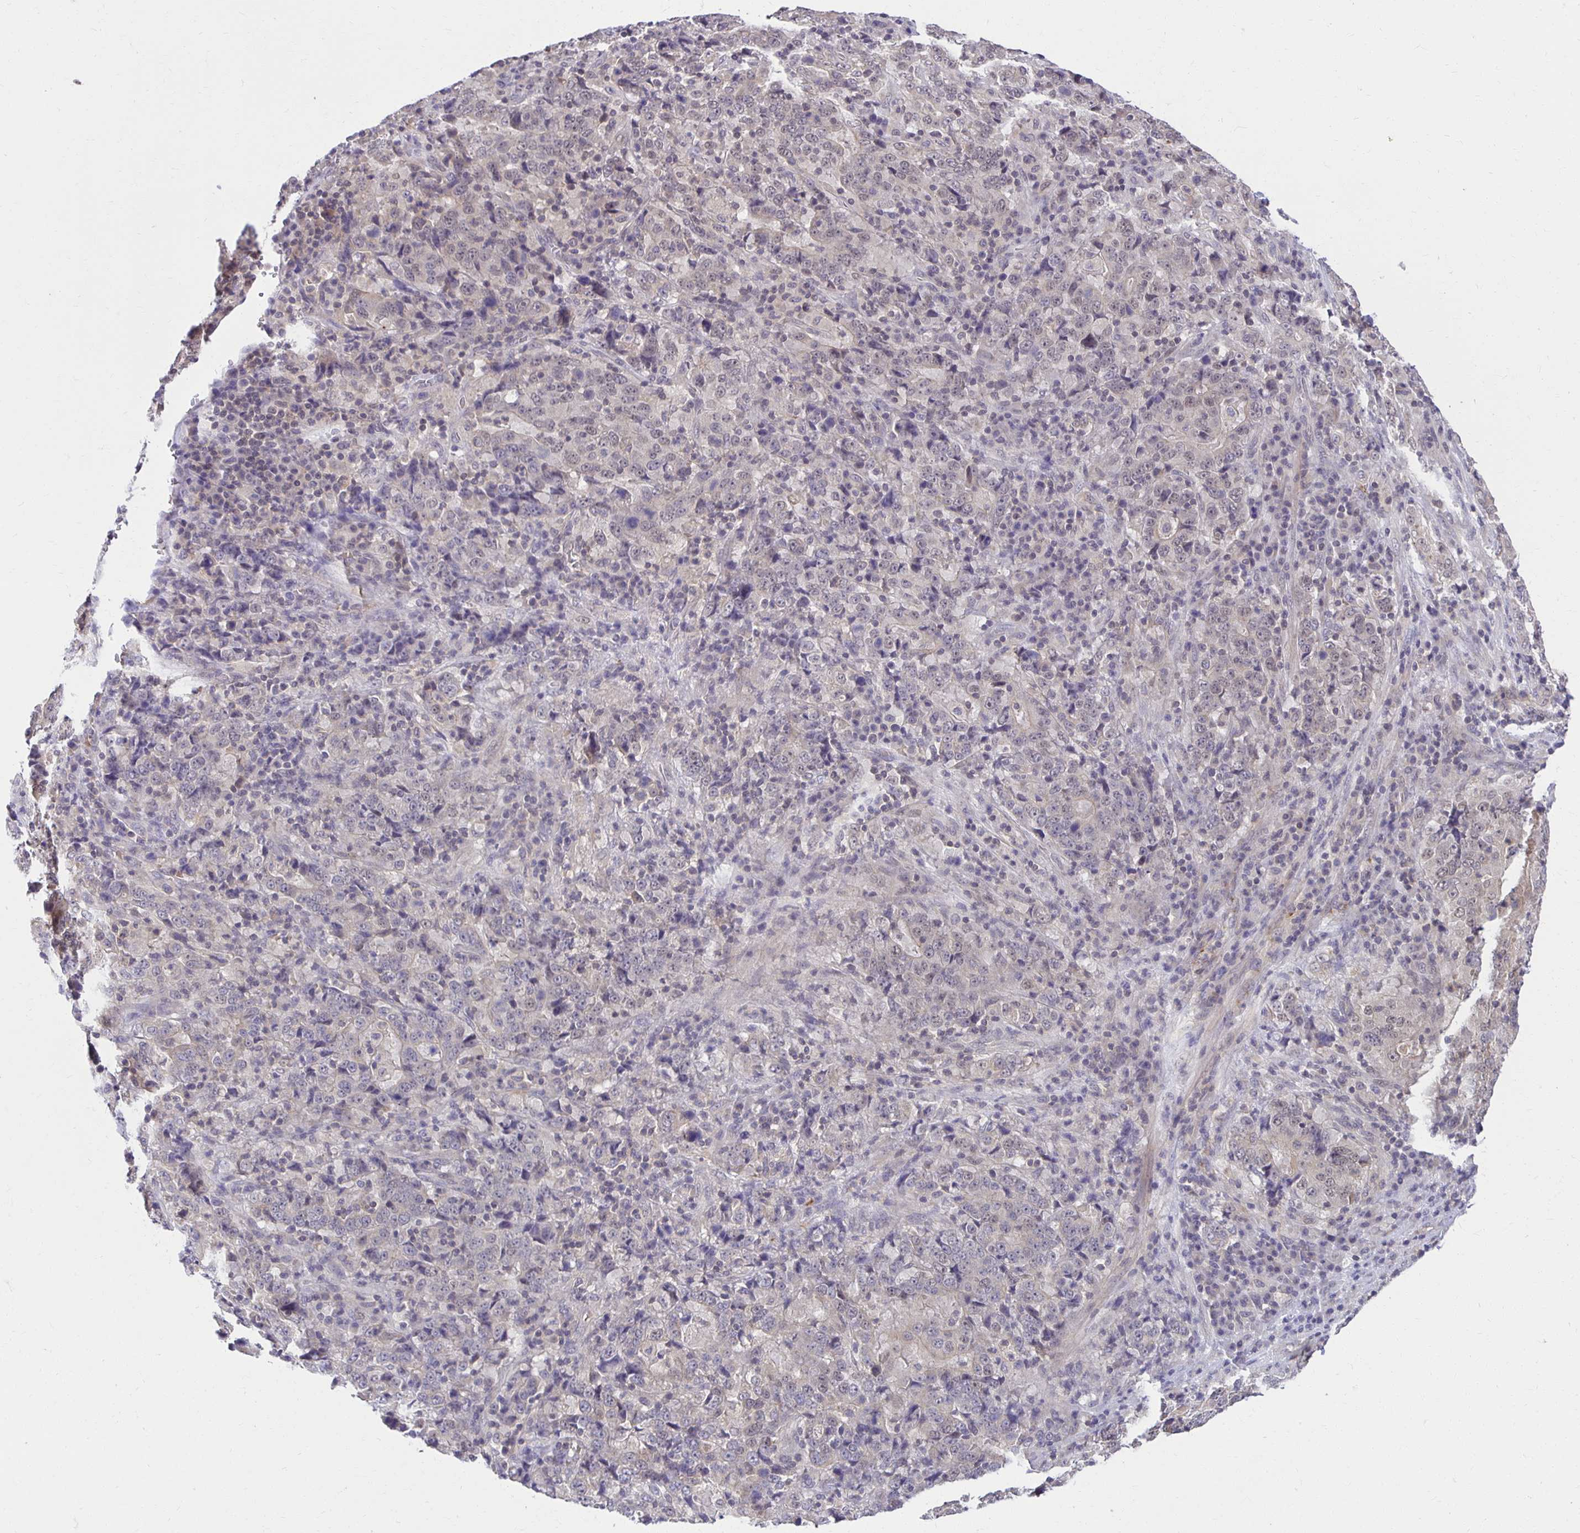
{"staining": {"intensity": "negative", "quantity": "none", "location": "none"}, "tissue": "stomach cancer", "cell_type": "Tumor cells", "image_type": "cancer", "snomed": [{"axis": "morphology", "description": "Normal tissue, NOS"}, {"axis": "morphology", "description": "Adenocarcinoma, NOS"}, {"axis": "topography", "description": "Stomach, upper"}, {"axis": "topography", "description": "Stomach"}], "caption": "This is an IHC photomicrograph of human adenocarcinoma (stomach). There is no expression in tumor cells.", "gene": "MIEN1", "patient": {"sex": "male", "age": 59}}